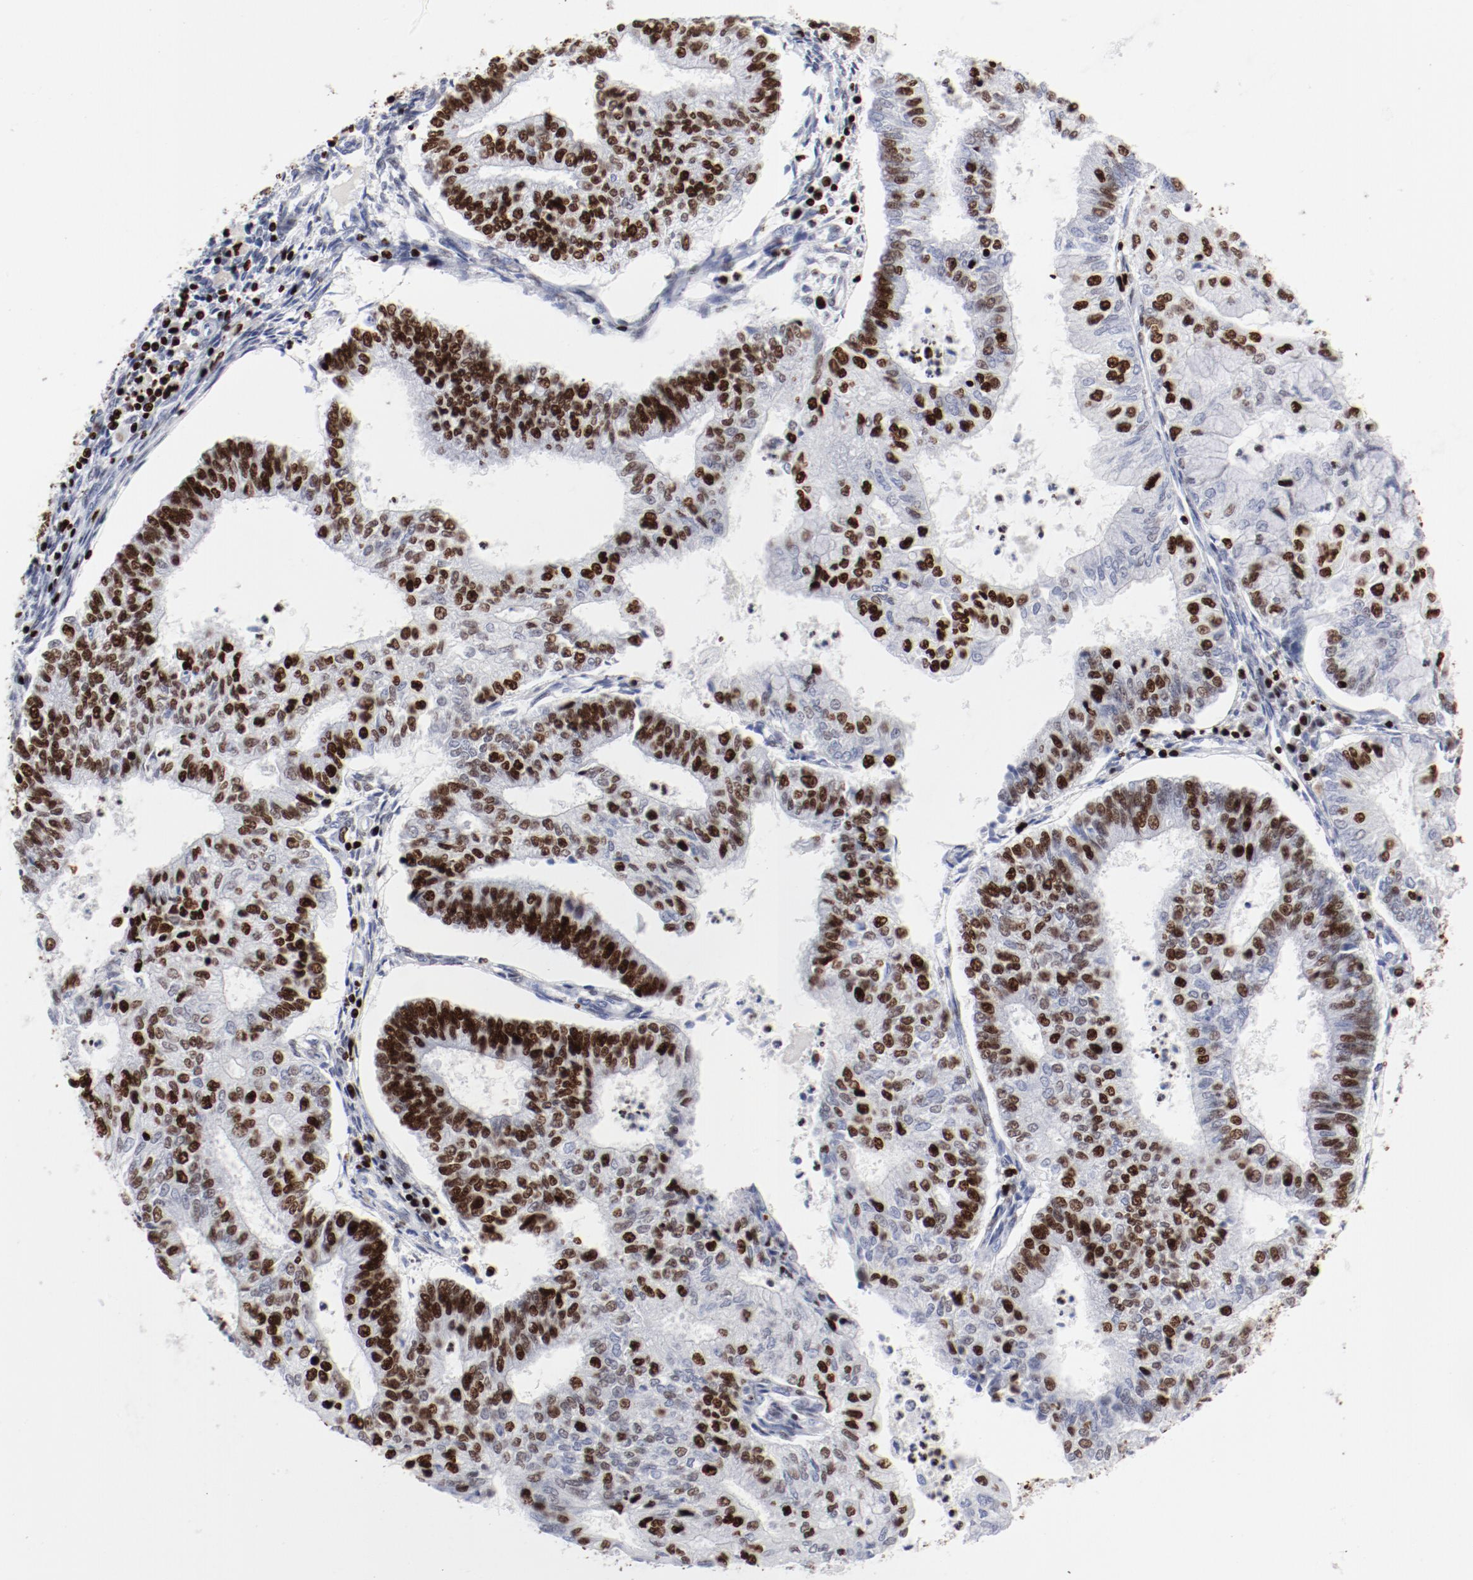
{"staining": {"intensity": "strong", "quantity": "25%-75%", "location": "nuclear"}, "tissue": "endometrial cancer", "cell_type": "Tumor cells", "image_type": "cancer", "snomed": [{"axis": "morphology", "description": "Adenocarcinoma, NOS"}, {"axis": "topography", "description": "Endometrium"}], "caption": "Immunohistochemical staining of adenocarcinoma (endometrial) displays high levels of strong nuclear expression in about 25%-75% of tumor cells.", "gene": "SMARCC2", "patient": {"sex": "female", "age": 59}}